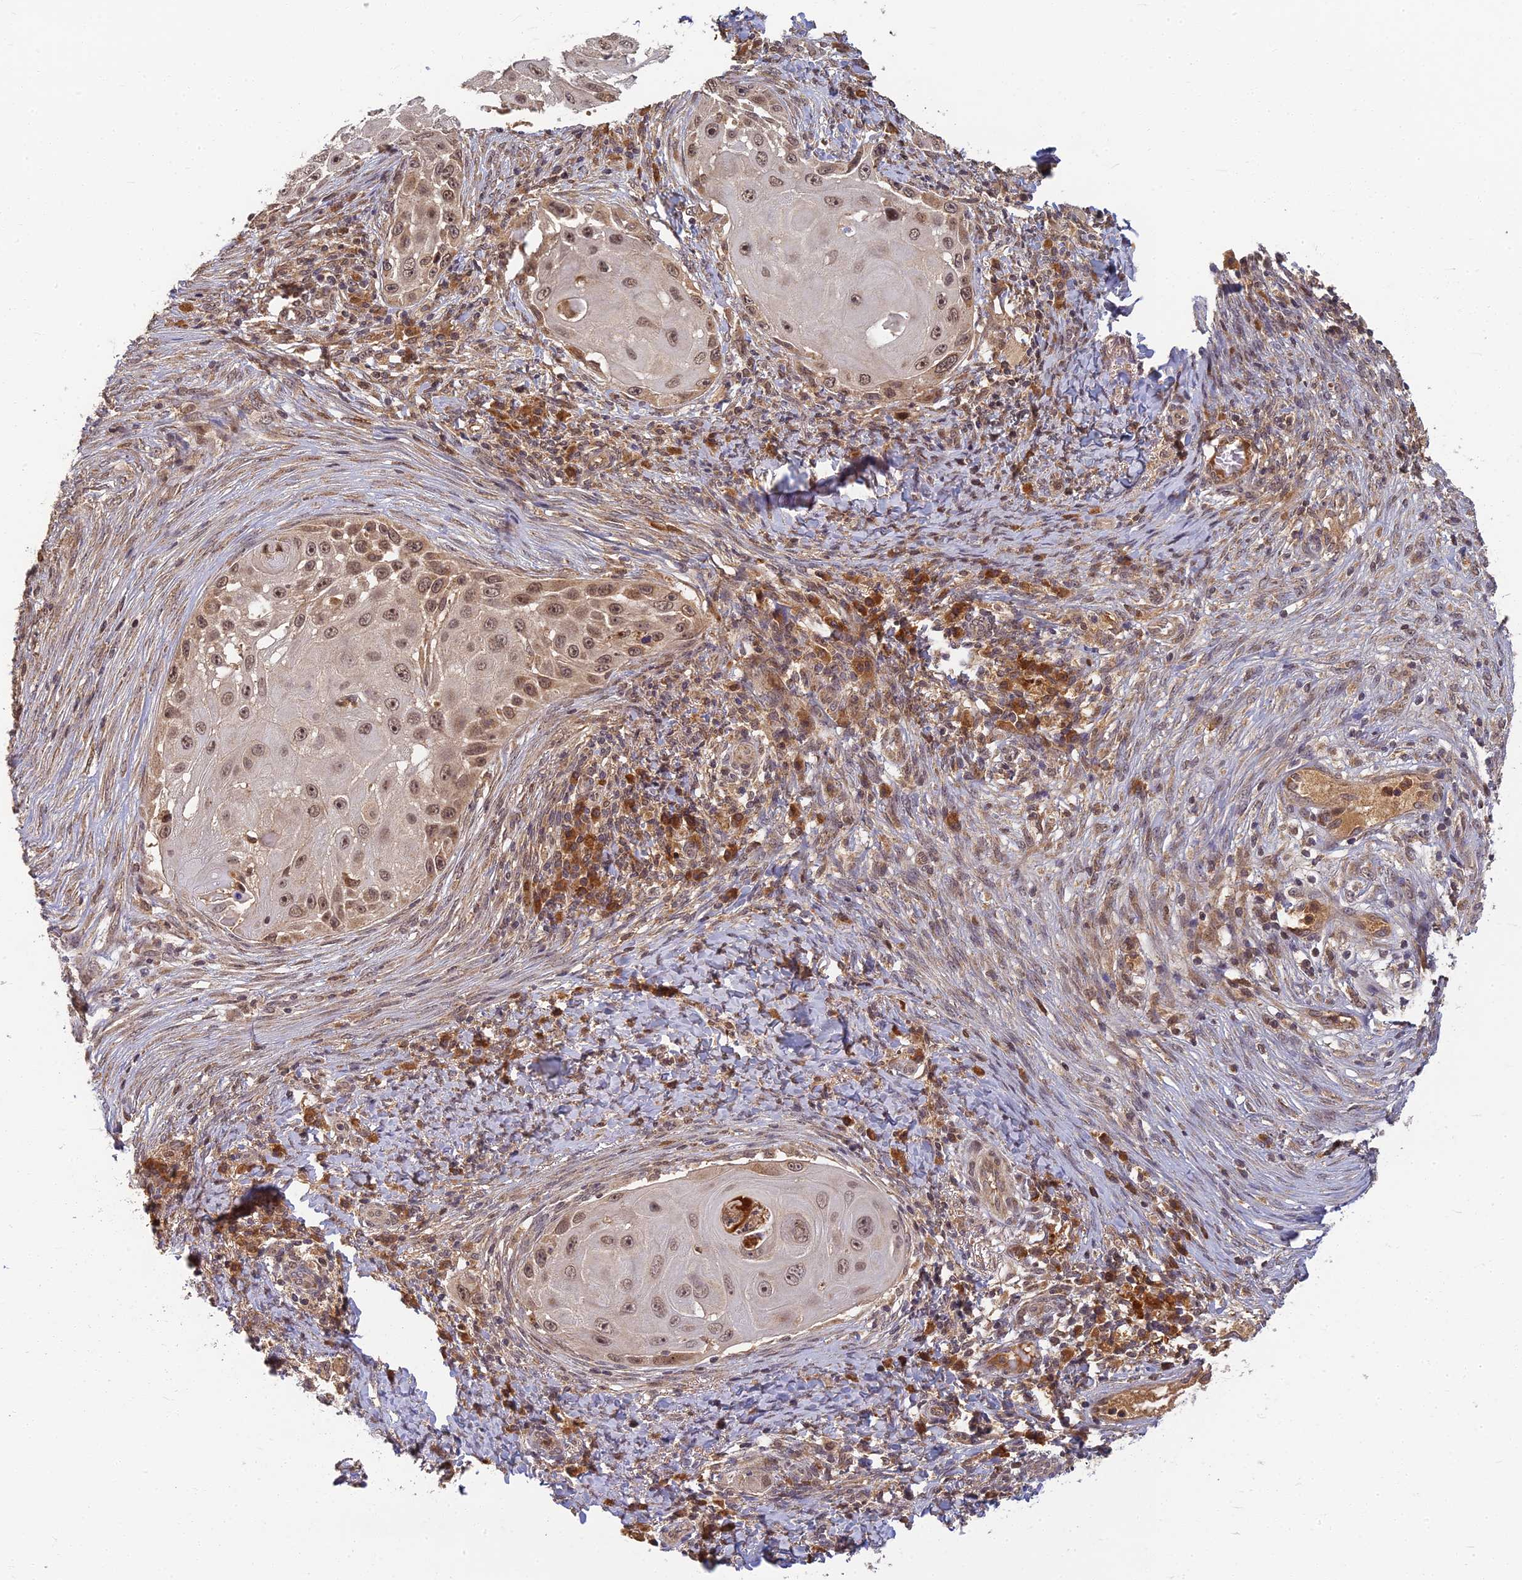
{"staining": {"intensity": "moderate", "quantity": ">75%", "location": "cytoplasmic/membranous,nuclear"}, "tissue": "skin cancer", "cell_type": "Tumor cells", "image_type": "cancer", "snomed": [{"axis": "morphology", "description": "Squamous cell carcinoma, NOS"}, {"axis": "topography", "description": "Skin"}], "caption": "High-magnification brightfield microscopy of skin cancer (squamous cell carcinoma) stained with DAB (brown) and counterstained with hematoxylin (blue). tumor cells exhibit moderate cytoplasmic/membranous and nuclear staining is present in about>75% of cells. The protein is shown in brown color, while the nuclei are stained blue.", "gene": "RGL3", "patient": {"sex": "female", "age": 44}}